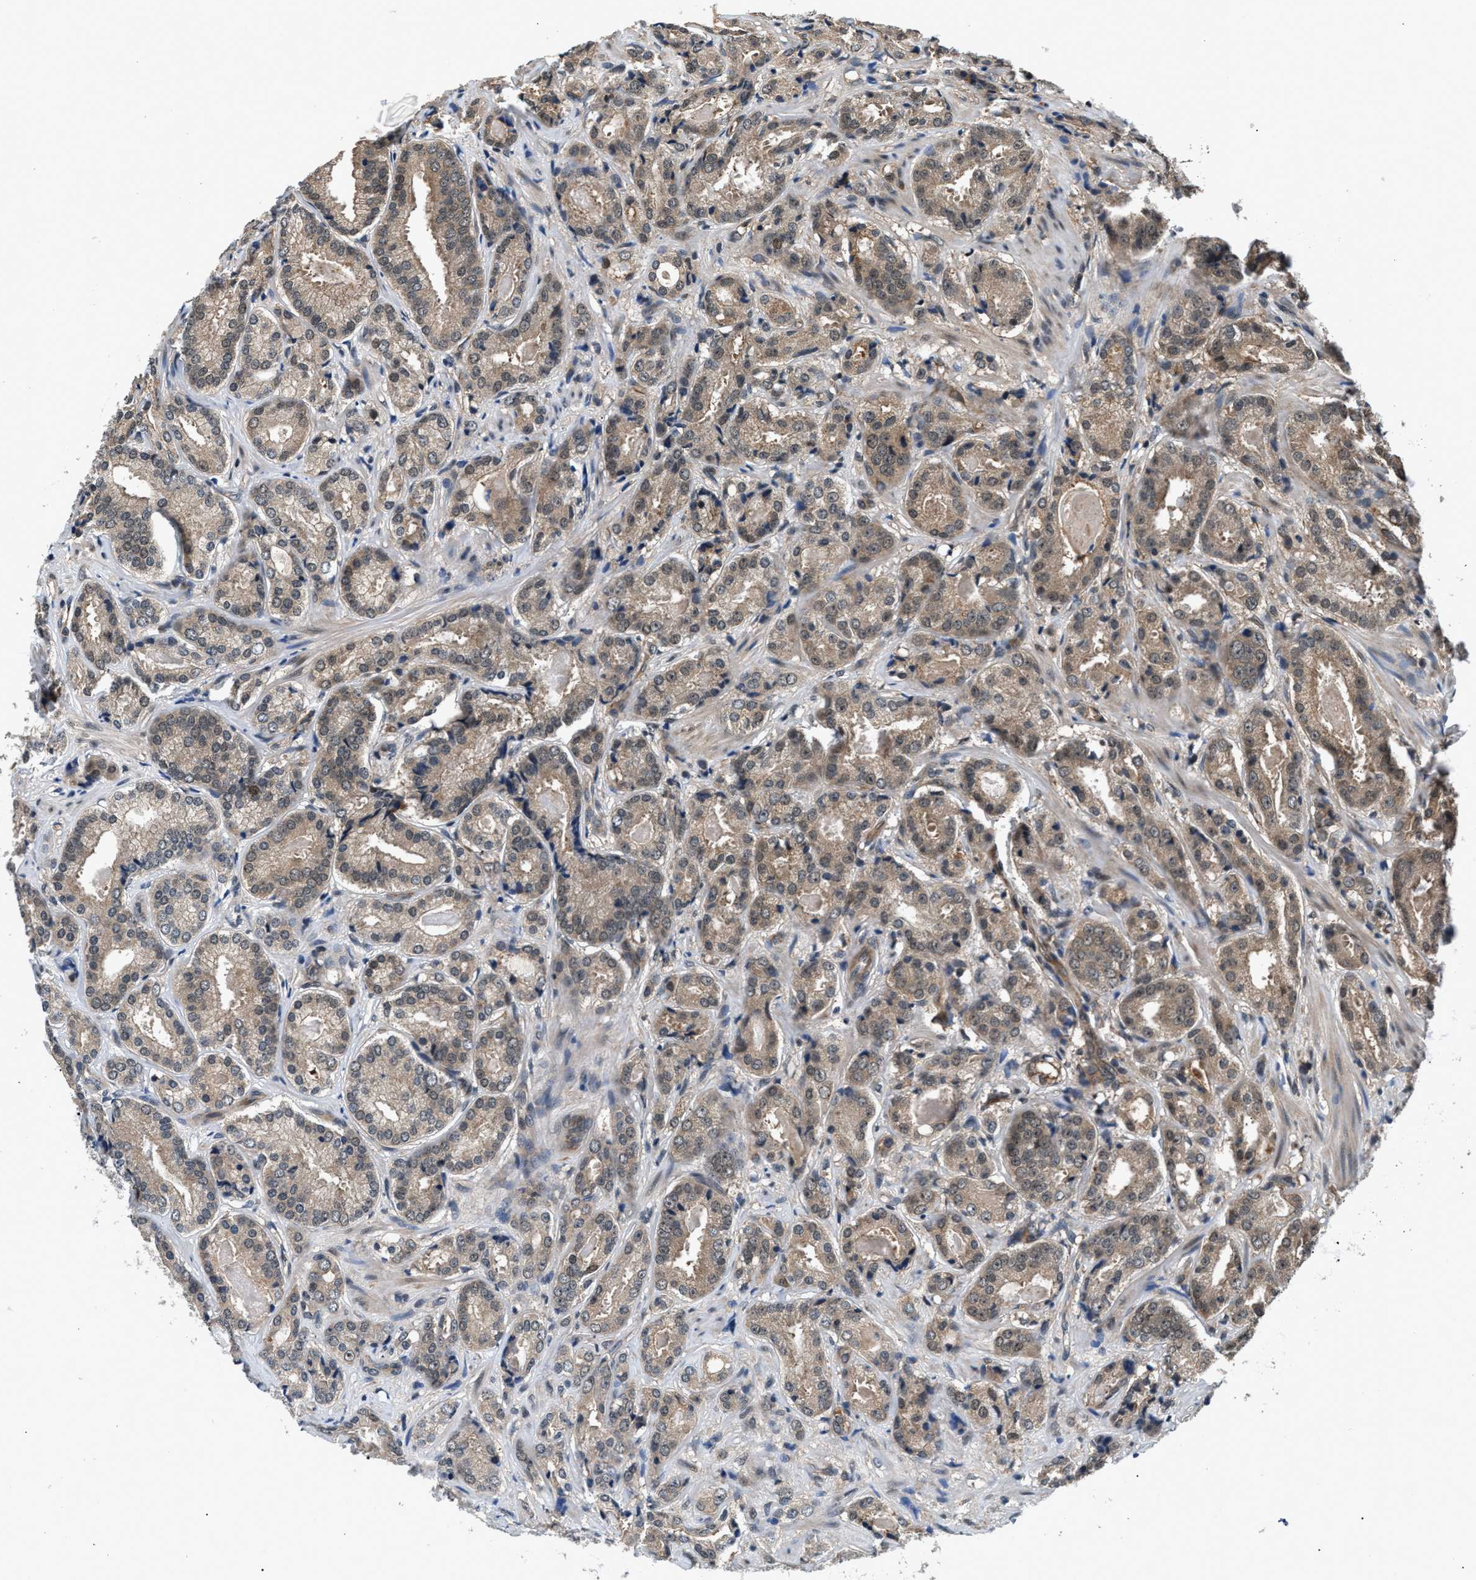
{"staining": {"intensity": "weak", "quantity": ">75%", "location": "cytoplasmic/membranous"}, "tissue": "prostate cancer", "cell_type": "Tumor cells", "image_type": "cancer", "snomed": [{"axis": "morphology", "description": "Adenocarcinoma, Low grade"}, {"axis": "topography", "description": "Prostate"}], "caption": "Prostate low-grade adenocarcinoma stained for a protein exhibits weak cytoplasmic/membranous positivity in tumor cells.", "gene": "RBM33", "patient": {"sex": "male", "age": 69}}